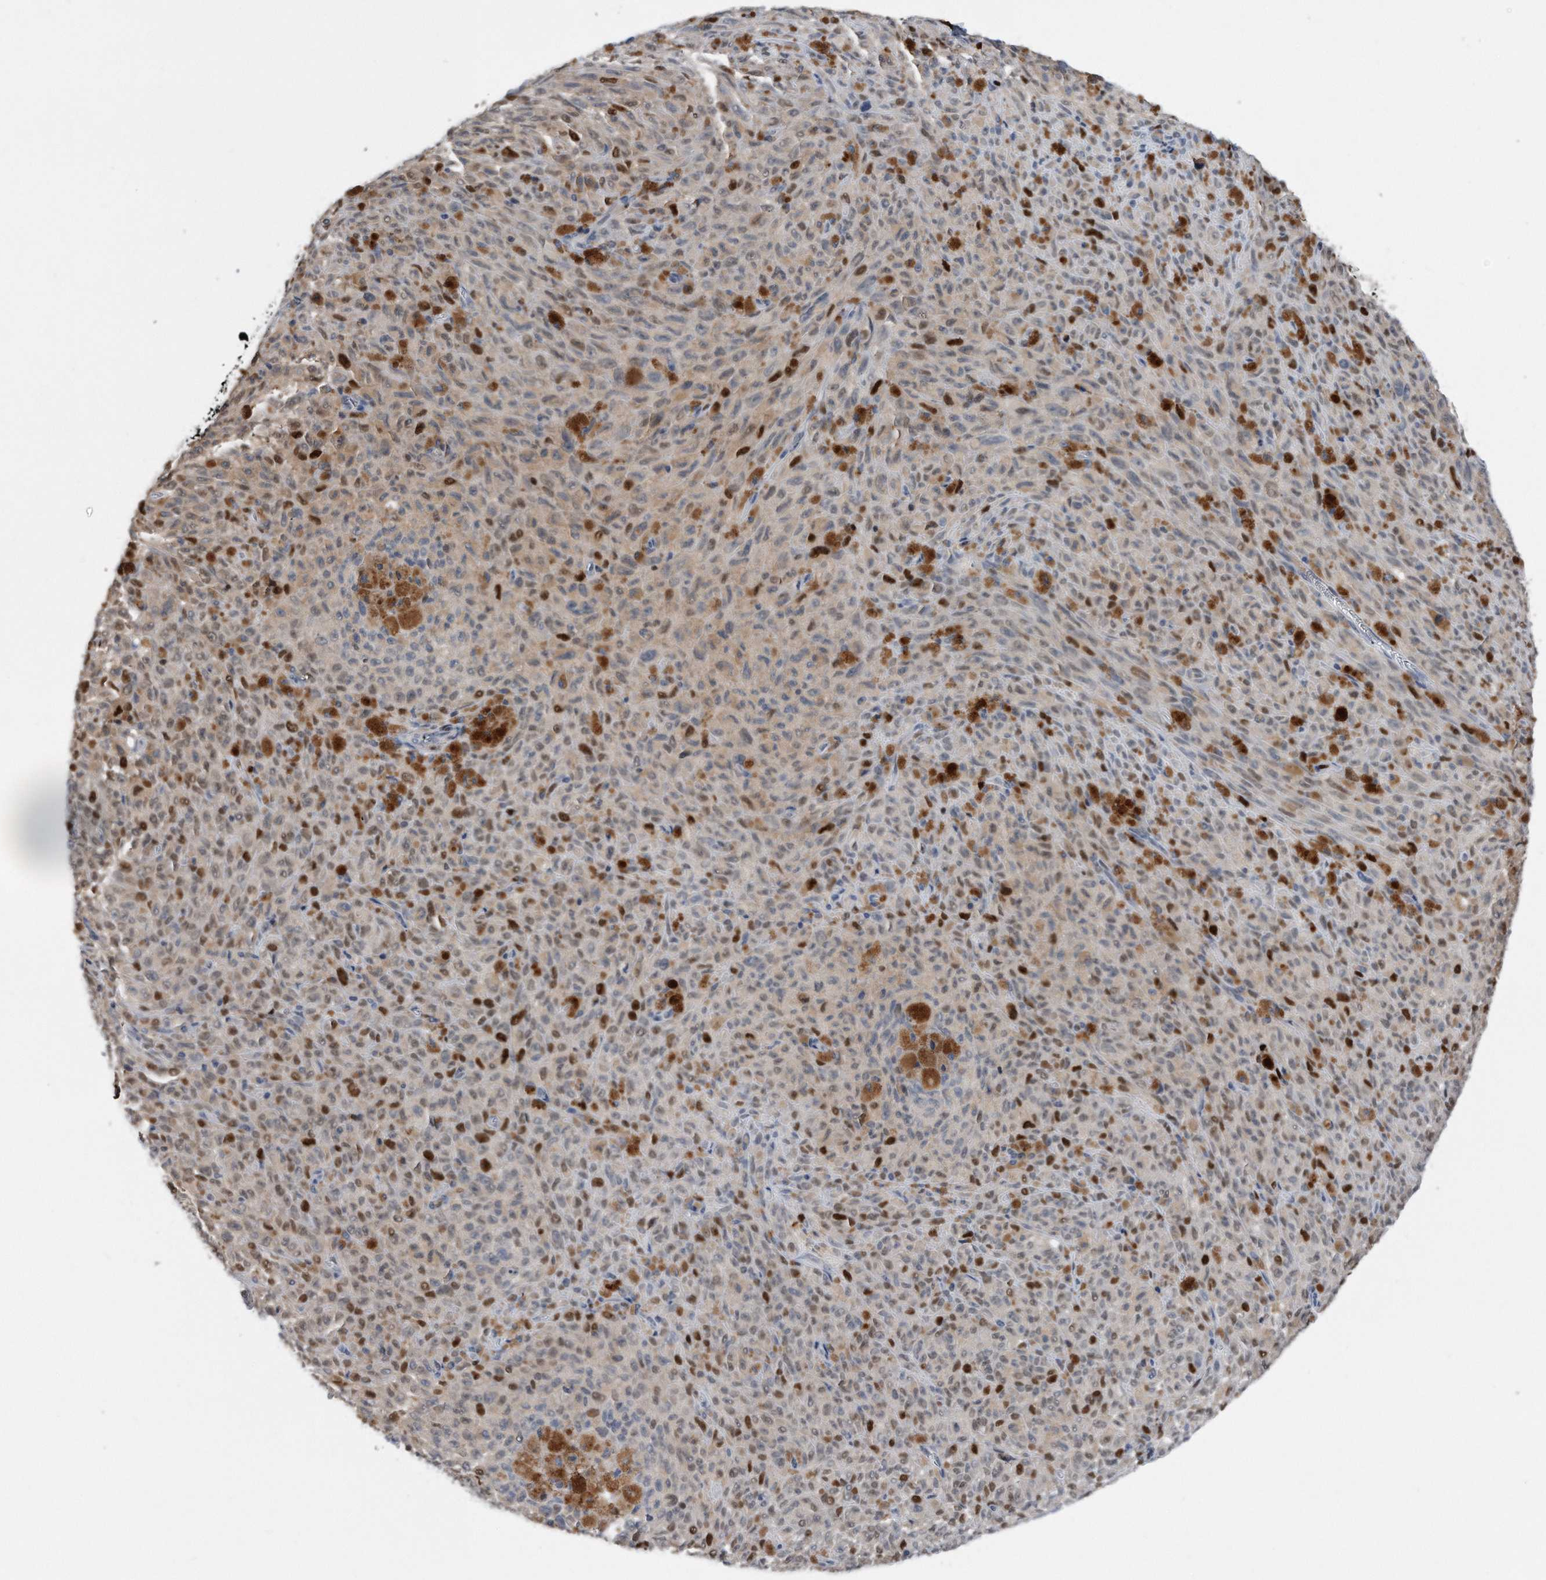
{"staining": {"intensity": "strong", "quantity": "<25%", "location": "nuclear"}, "tissue": "melanoma", "cell_type": "Tumor cells", "image_type": "cancer", "snomed": [{"axis": "morphology", "description": "Malignant melanoma, NOS"}, {"axis": "topography", "description": "Skin"}], "caption": "An image of malignant melanoma stained for a protein exhibits strong nuclear brown staining in tumor cells. (Stains: DAB (3,3'-diaminobenzidine) in brown, nuclei in blue, Microscopy: brightfield microscopy at high magnification).", "gene": "PCNA", "patient": {"sex": "female", "age": 82}}